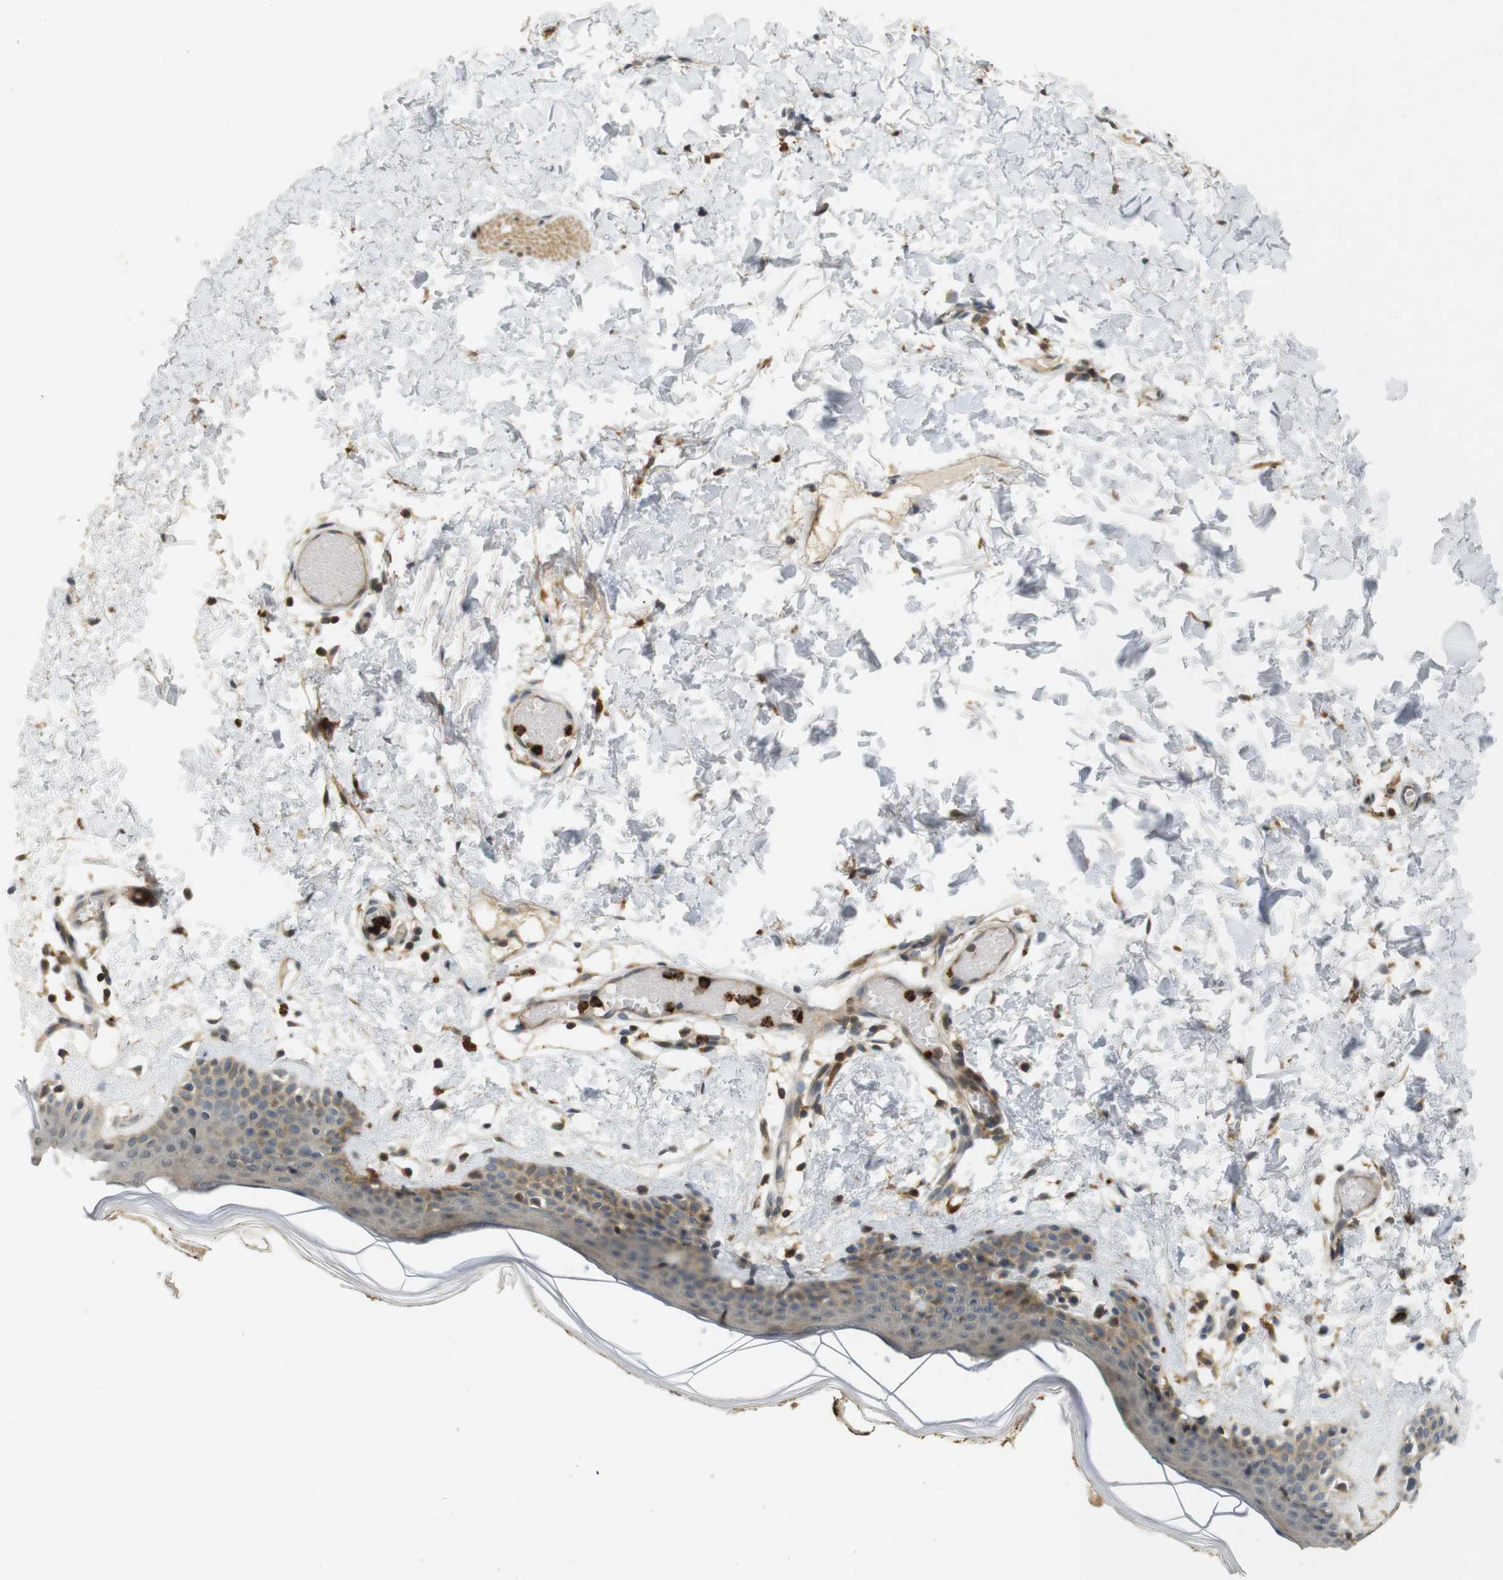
{"staining": {"intensity": "moderate", "quantity": ">75%", "location": "cytoplasmic/membranous"}, "tissue": "skin", "cell_type": "Fibroblasts", "image_type": "normal", "snomed": [{"axis": "morphology", "description": "Normal tissue, NOS"}, {"axis": "topography", "description": "Skin"}], "caption": "The micrograph exhibits staining of benign skin, revealing moderate cytoplasmic/membranous protein expression (brown color) within fibroblasts. (DAB = brown stain, brightfield microscopy at high magnification).", "gene": "TMX3", "patient": {"sex": "male", "age": 53}}